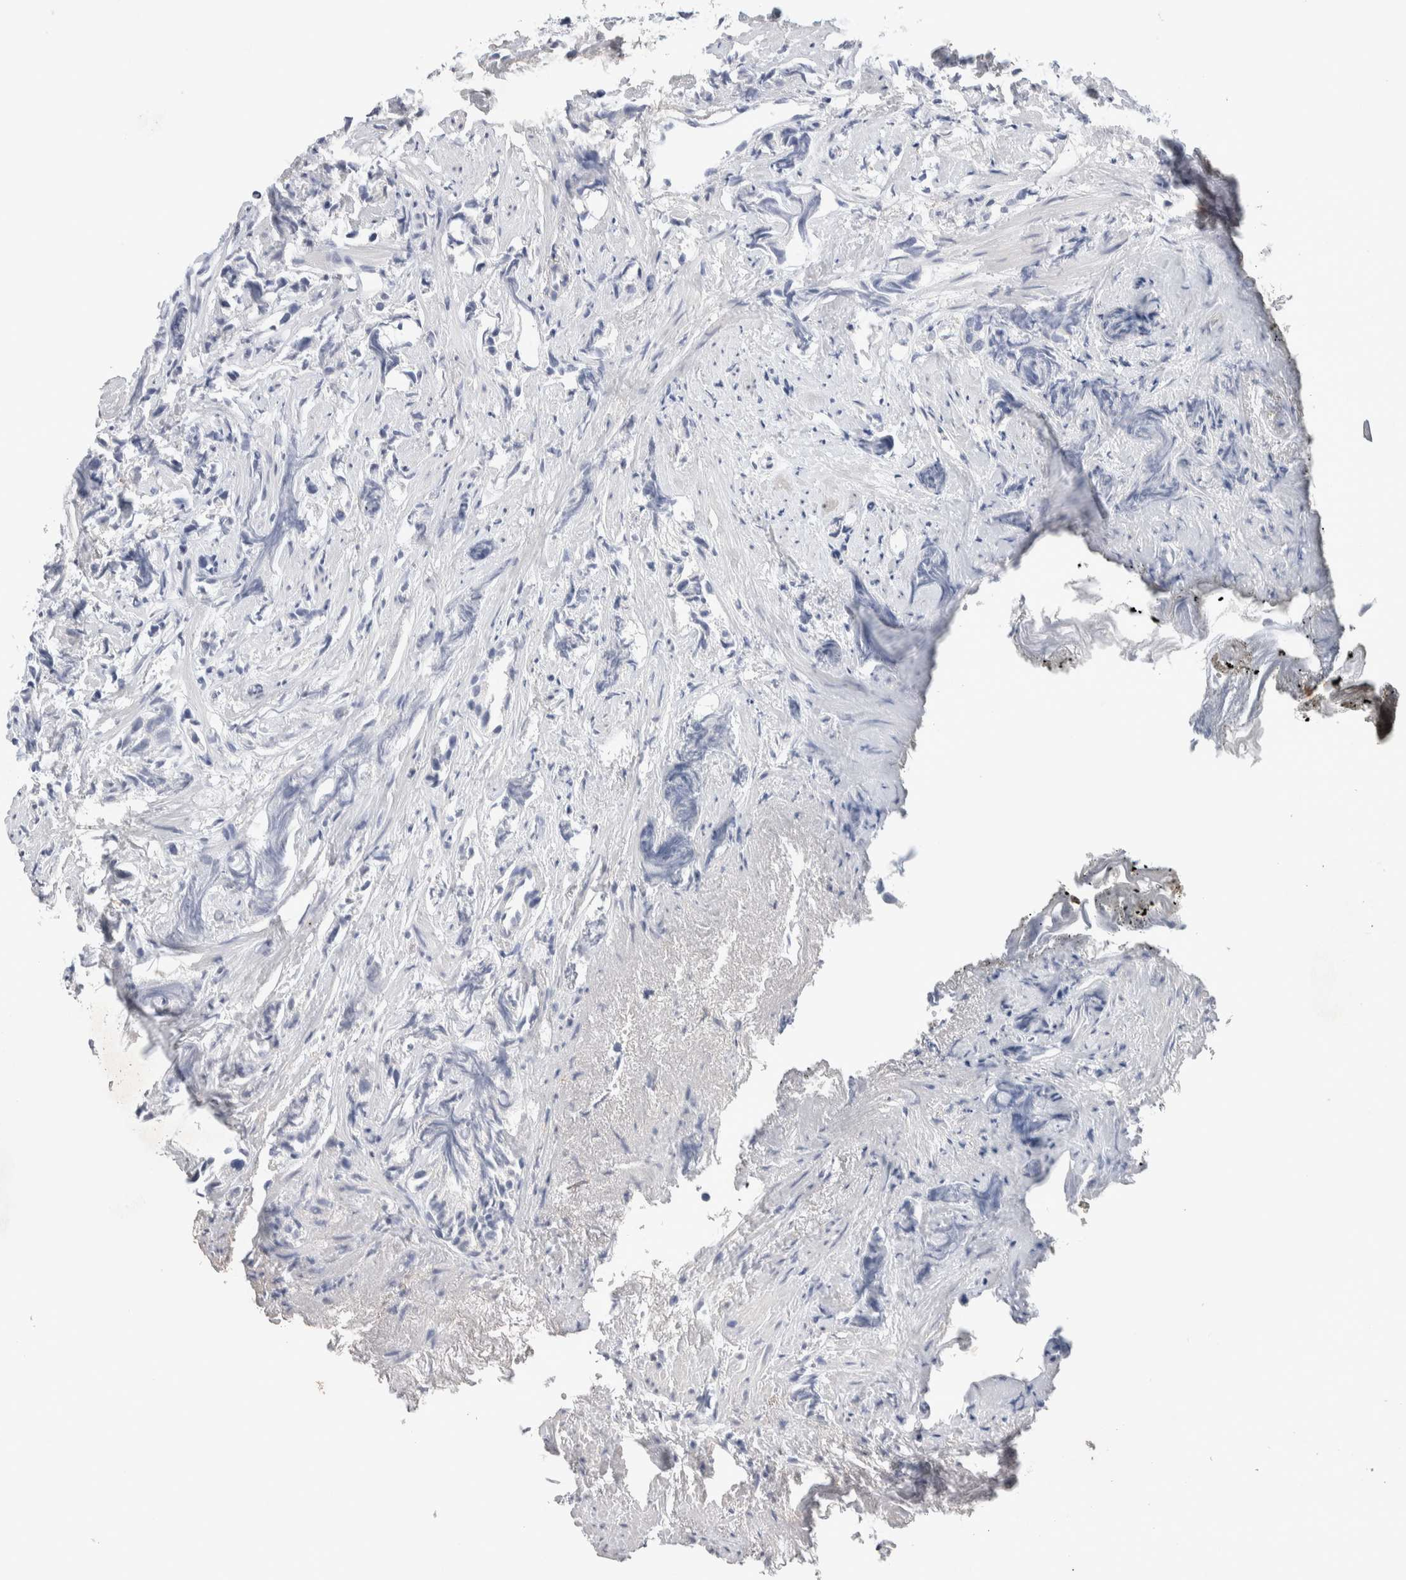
{"staining": {"intensity": "negative", "quantity": "none", "location": "none"}, "tissue": "prostate cancer", "cell_type": "Tumor cells", "image_type": "cancer", "snomed": [{"axis": "morphology", "description": "Adenocarcinoma, Low grade"}, {"axis": "topography", "description": "Prostate"}], "caption": "Human prostate low-grade adenocarcinoma stained for a protein using immunohistochemistry (IHC) exhibits no expression in tumor cells.", "gene": "NCF2", "patient": {"sex": "male", "age": 89}}